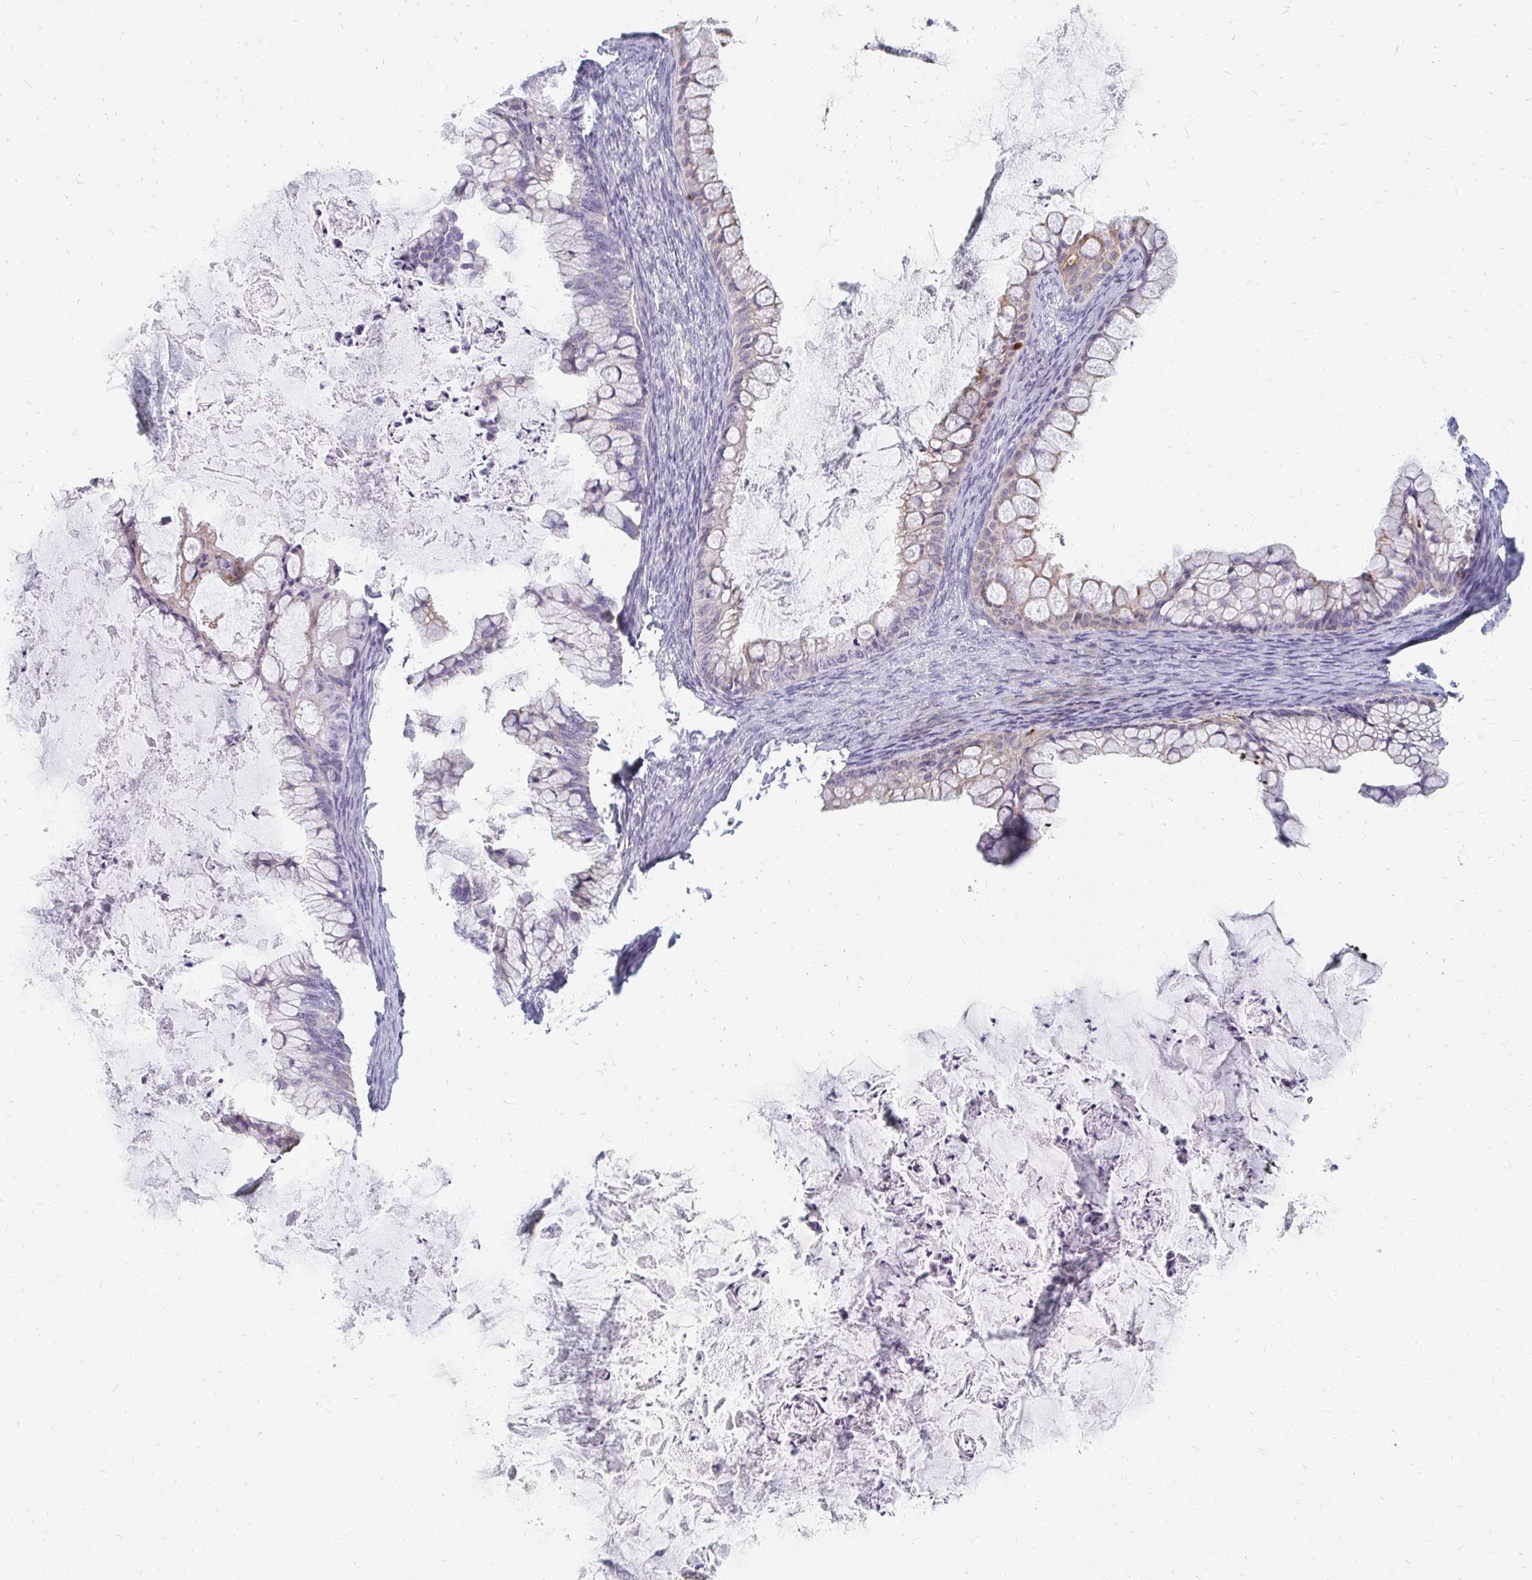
{"staining": {"intensity": "weak", "quantity": "<25%", "location": "cytoplasmic/membranous"}, "tissue": "ovarian cancer", "cell_type": "Tumor cells", "image_type": "cancer", "snomed": [{"axis": "morphology", "description": "Cystadenocarcinoma, mucinous, NOS"}, {"axis": "topography", "description": "Ovary"}], "caption": "Immunohistochemical staining of ovarian cancer (mucinous cystadenocarcinoma) displays no significant expression in tumor cells. (Stains: DAB immunohistochemistry with hematoxylin counter stain, Microscopy: brightfield microscopy at high magnification).", "gene": "OR10V1", "patient": {"sex": "female", "age": 35}}